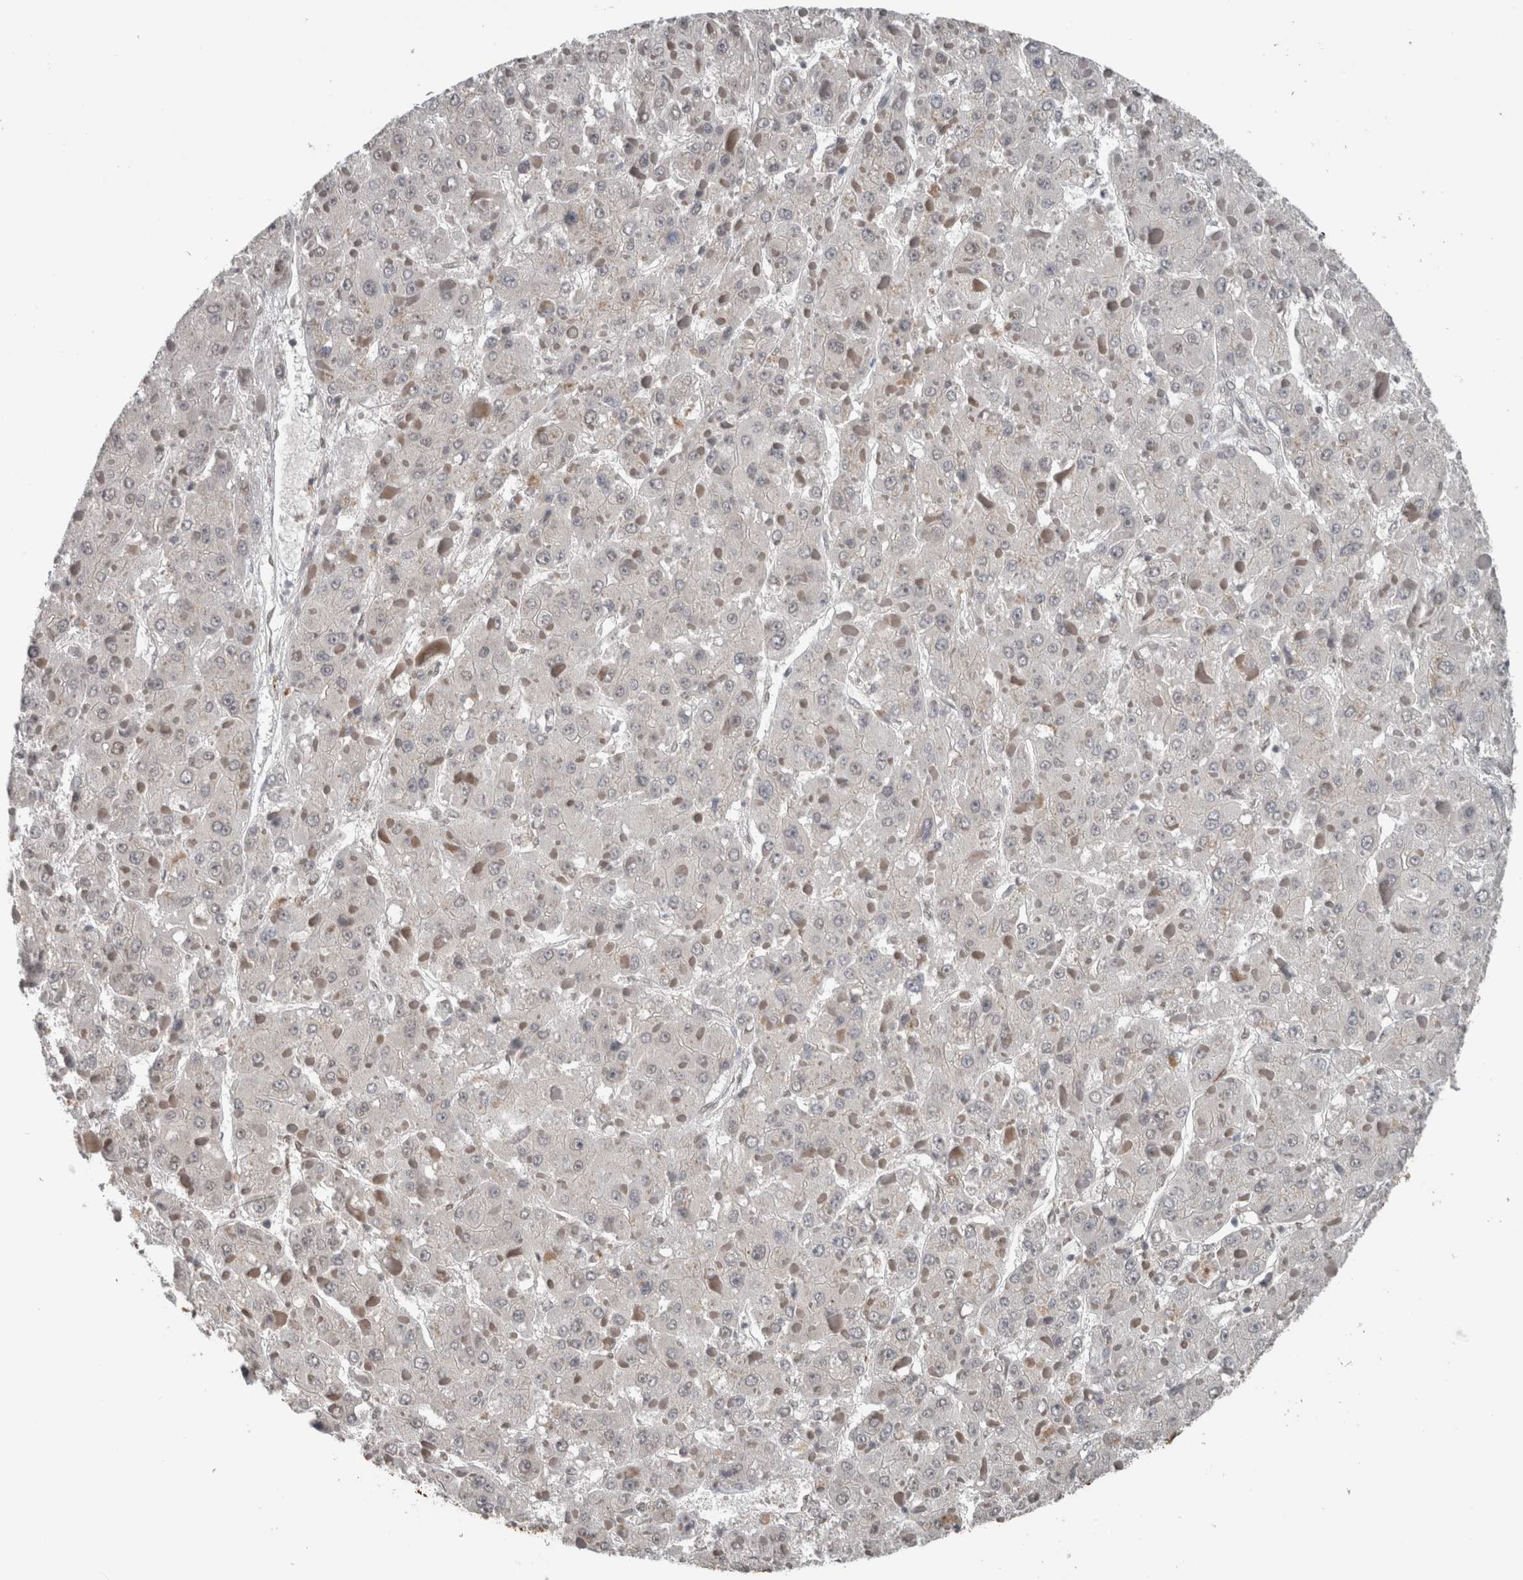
{"staining": {"intensity": "negative", "quantity": "none", "location": "none"}, "tissue": "liver cancer", "cell_type": "Tumor cells", "image_type": "cancer", "snomed": [{"axis": "morphology", "description": "Carcinoma, Hepatocellular, NOS"}, {"axis": "topography", "description": "Liver"}], "caption": "Immunohistochemical staining of liver cancer (hepatocellular carcinoma) reveals no significant positivity in tumor cells.", "gene": "MAFF", "patient": {"sex": "female", "age": 73}}